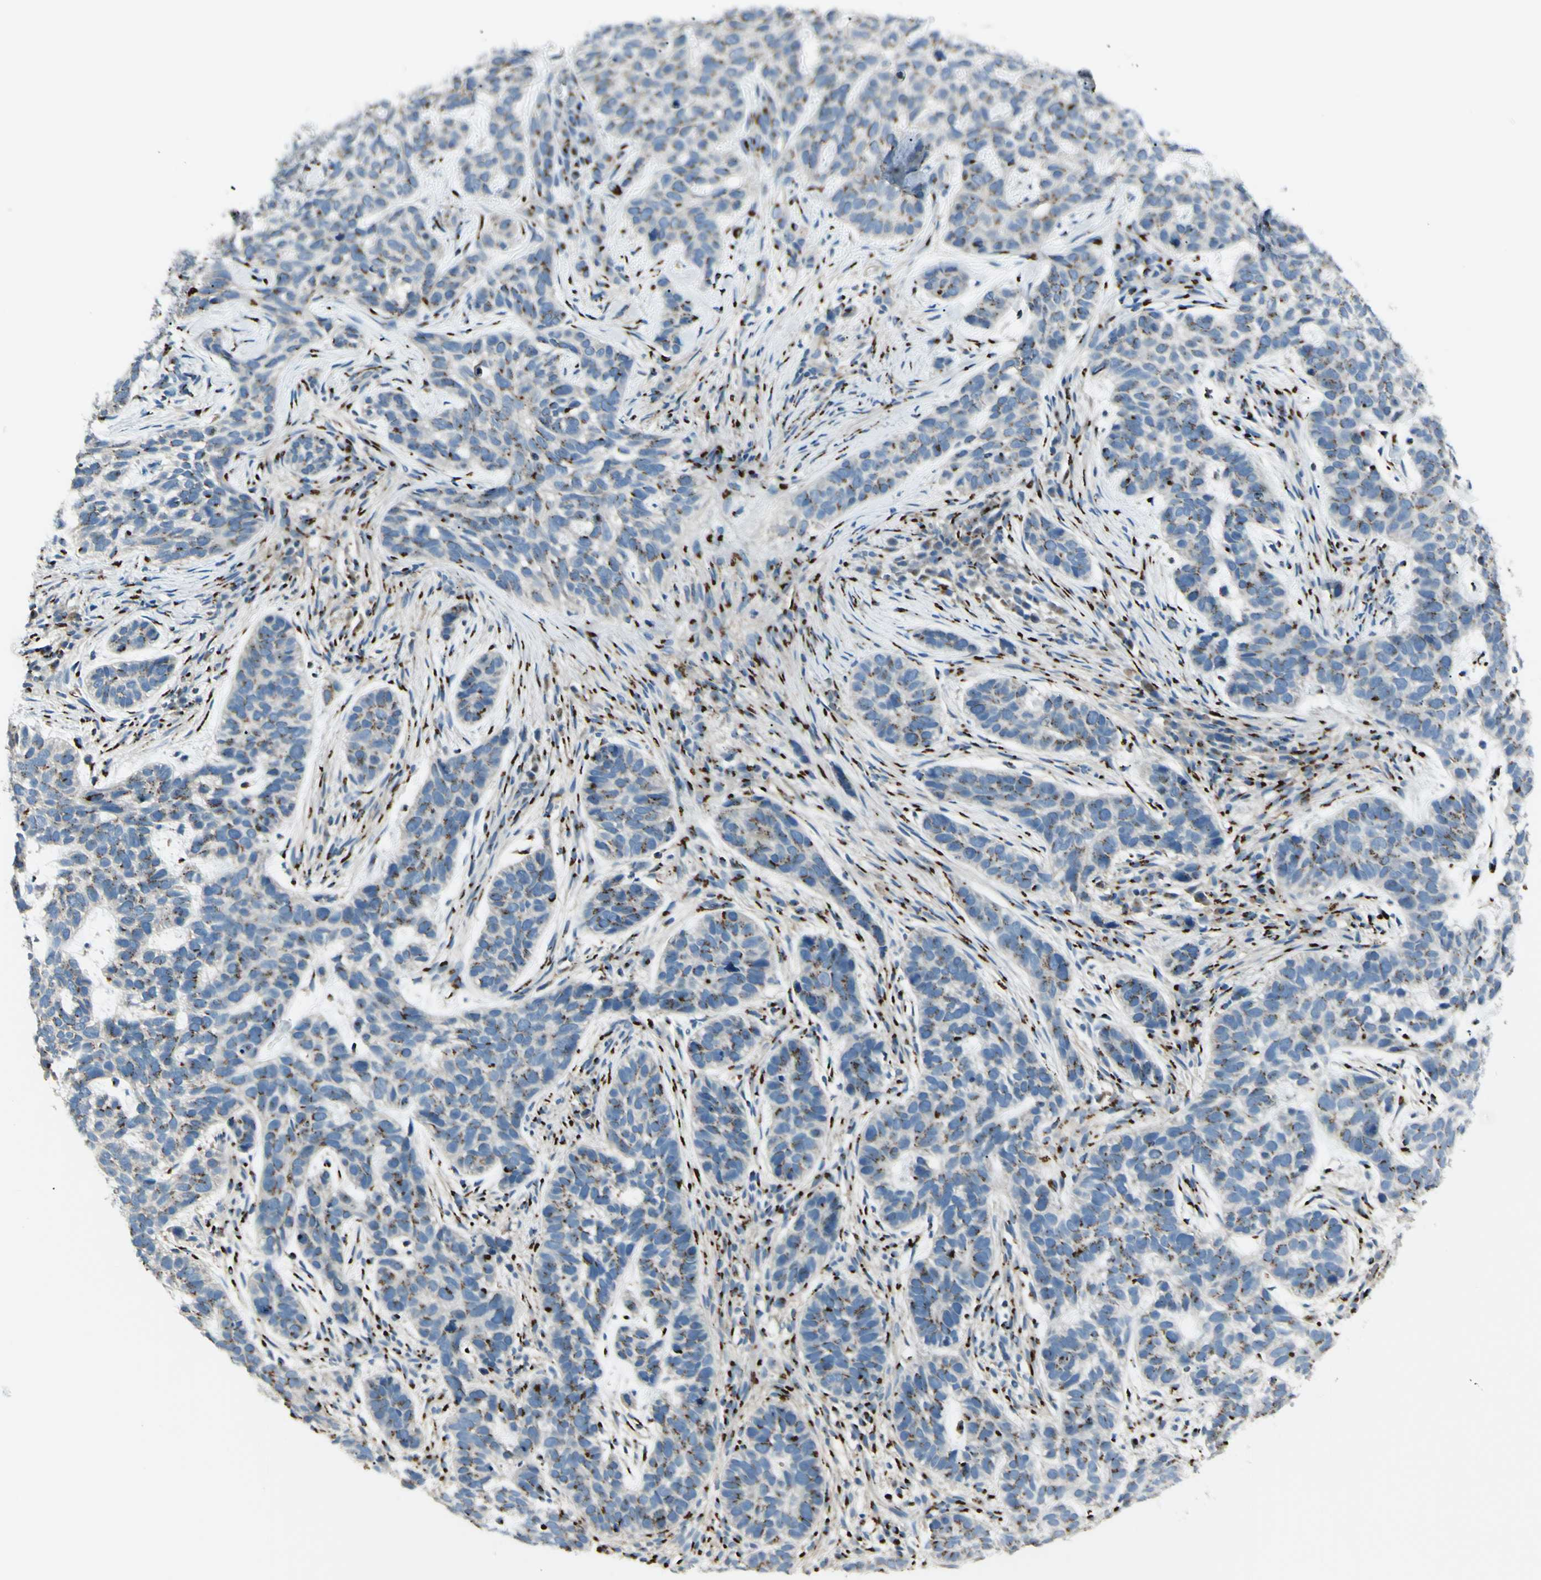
{"staining": {"intensity": "moderate", "quantity": "25%-75%", "location": "cytoplasmic/membranous"}, "tissue": "skin cancer", "cell_type": "Tumor cells", "image_type": "cancer", "snomed": [{"axis": "morphology", "description": "Basal cell carcinoma"}, {"axis": "topography", "description": "Skin"}], "caption": "Immunohistochemistry image of neoplastic tissue: basal cell carcinoma (skin) stained using immunohistochemistry (IHC) reveals medium levels of moderate protein expression localized specifically in the cytoplasmic/membranous of tumor cells, appearing as a cytoplasmic/membranous brown color.", "gene": "B4GALT1", "patient": {"sex": "male", "age": 87}}